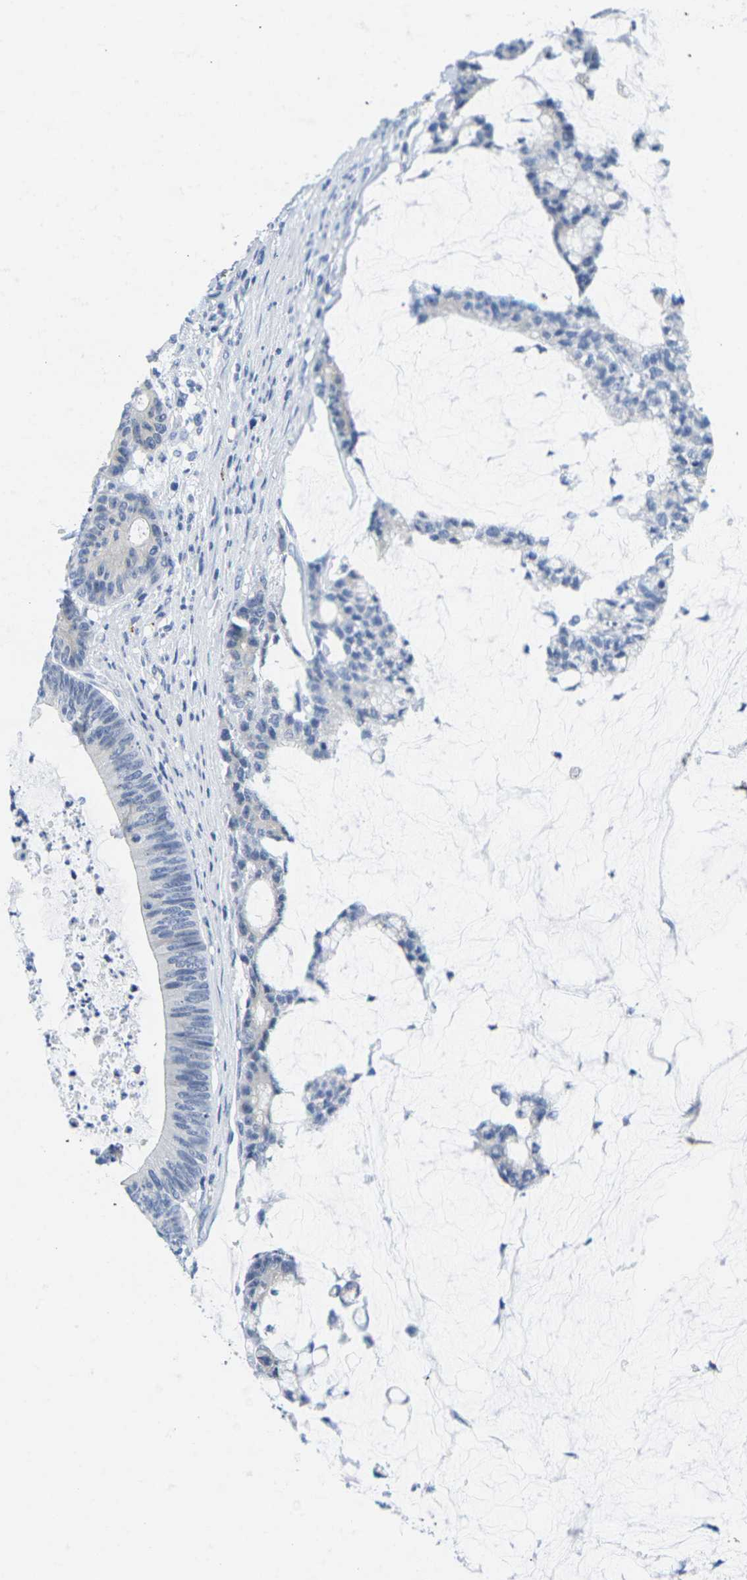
{"staining": {"intensity": "negative", "quantity": "none", "location": "none"}, "tissue": "colorectal cancer", "cell_type": "Tumor cells", "image_type": "cancer", "snomed": [{"axis": "morphology", "description": "Adenocarcinoma, NOS"}, {"axis": "topography", "description": "Colon"}], "caption": "This is an immunohistochemistry (IHC) photomicrograph of colorectal adenocarcinoma. There is no staining in tumor cells.", "gene": "HLA-DOB", "patient": {"sex": "female", "age": 84}}